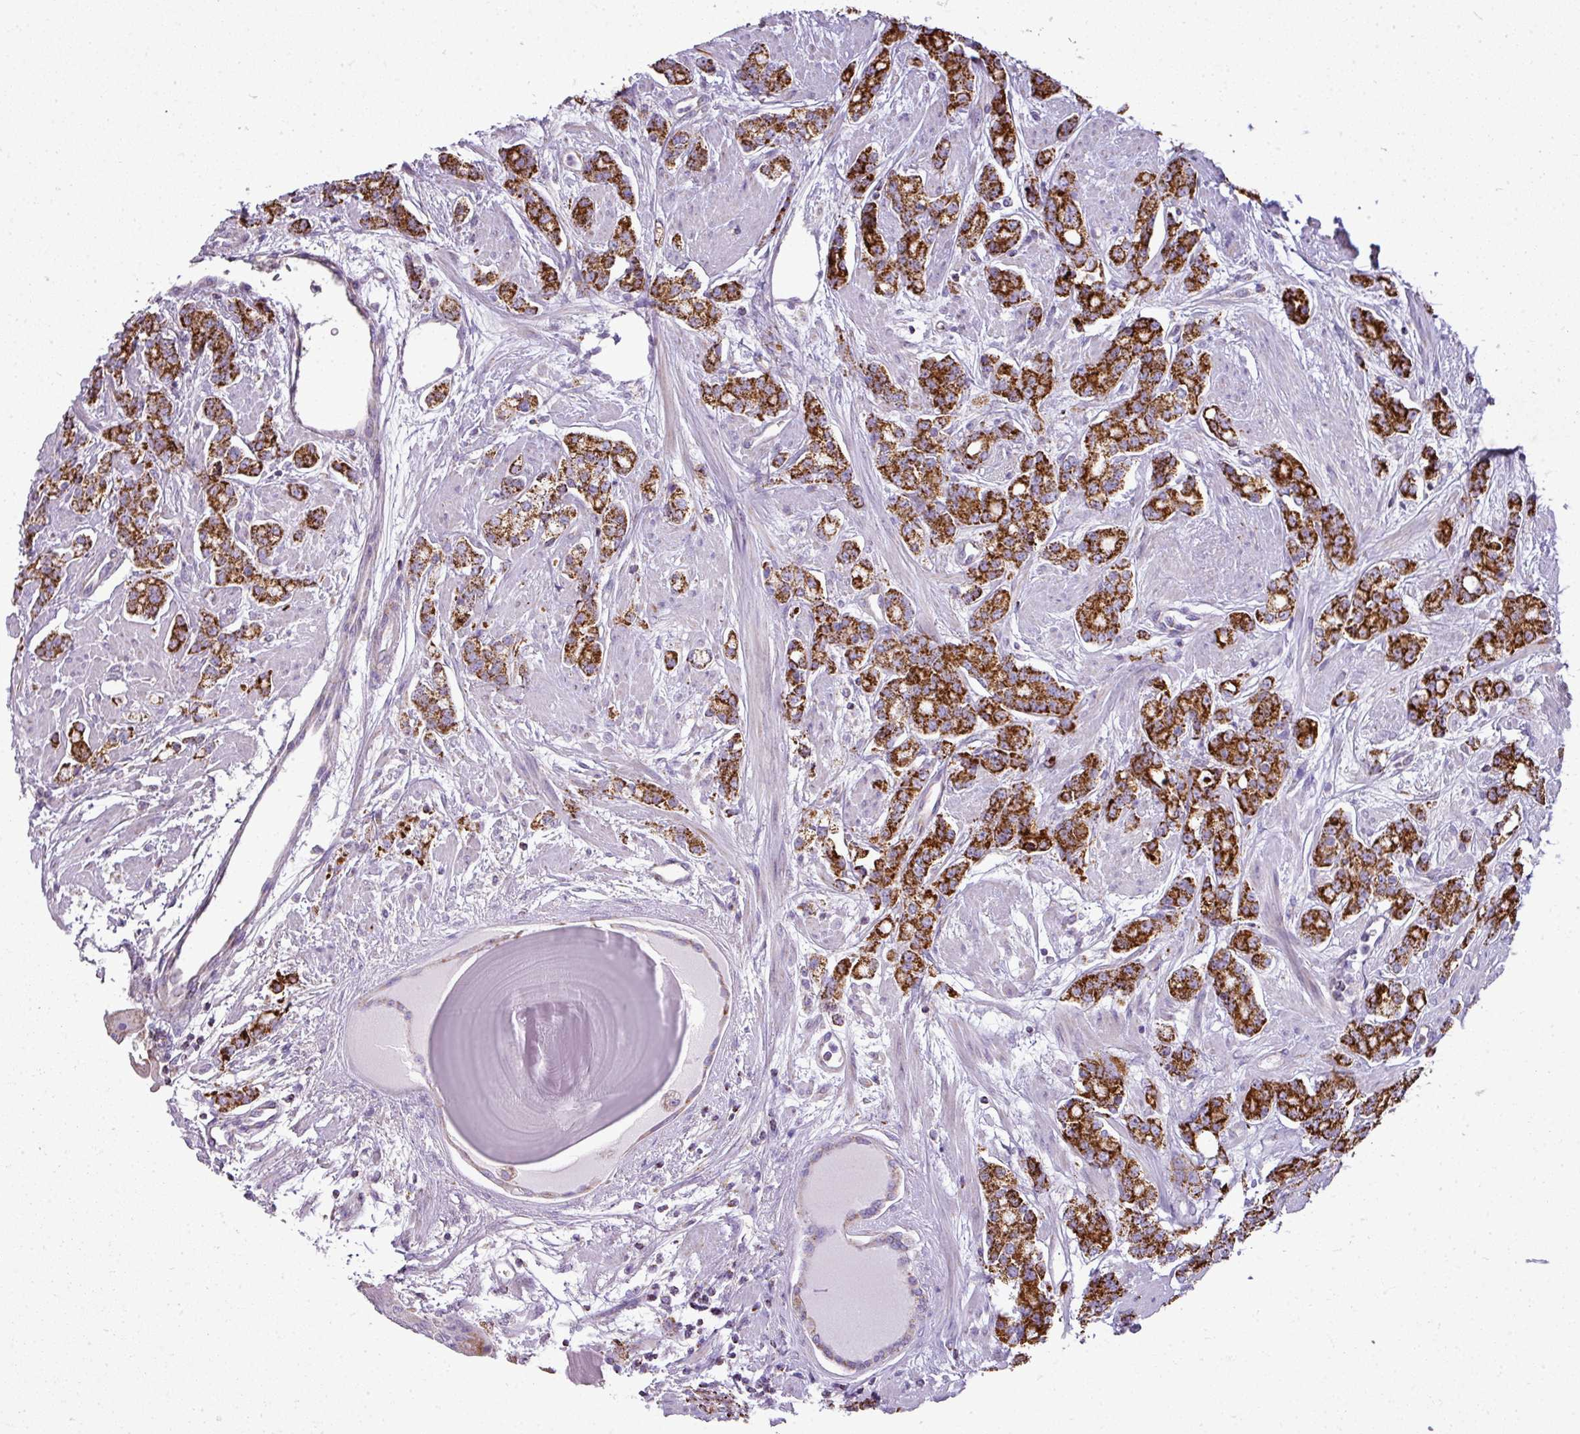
{"staining": {"intensity": "strong", "quantity": ">75%", "location": "cytoplasmic/membranous"}, "tissue": "prostate cancer", "cell_type": "Tumor cells", "image_type": "cancer", "snomed": [{"axis": "morphology", "description": "Adenocarcinoma, High grade"}, {"axis": "topography", "description": "Prostate"}], "caption": "Prostate cancer (adenocarcinoma (high-grade)) stained for a protein (brown) reveals strong cytoplasmic/membranous positive positivity in about >75% of tumor cells.", "gene": "ZNF81", "patient": {"sex": "male", "age": 62}}